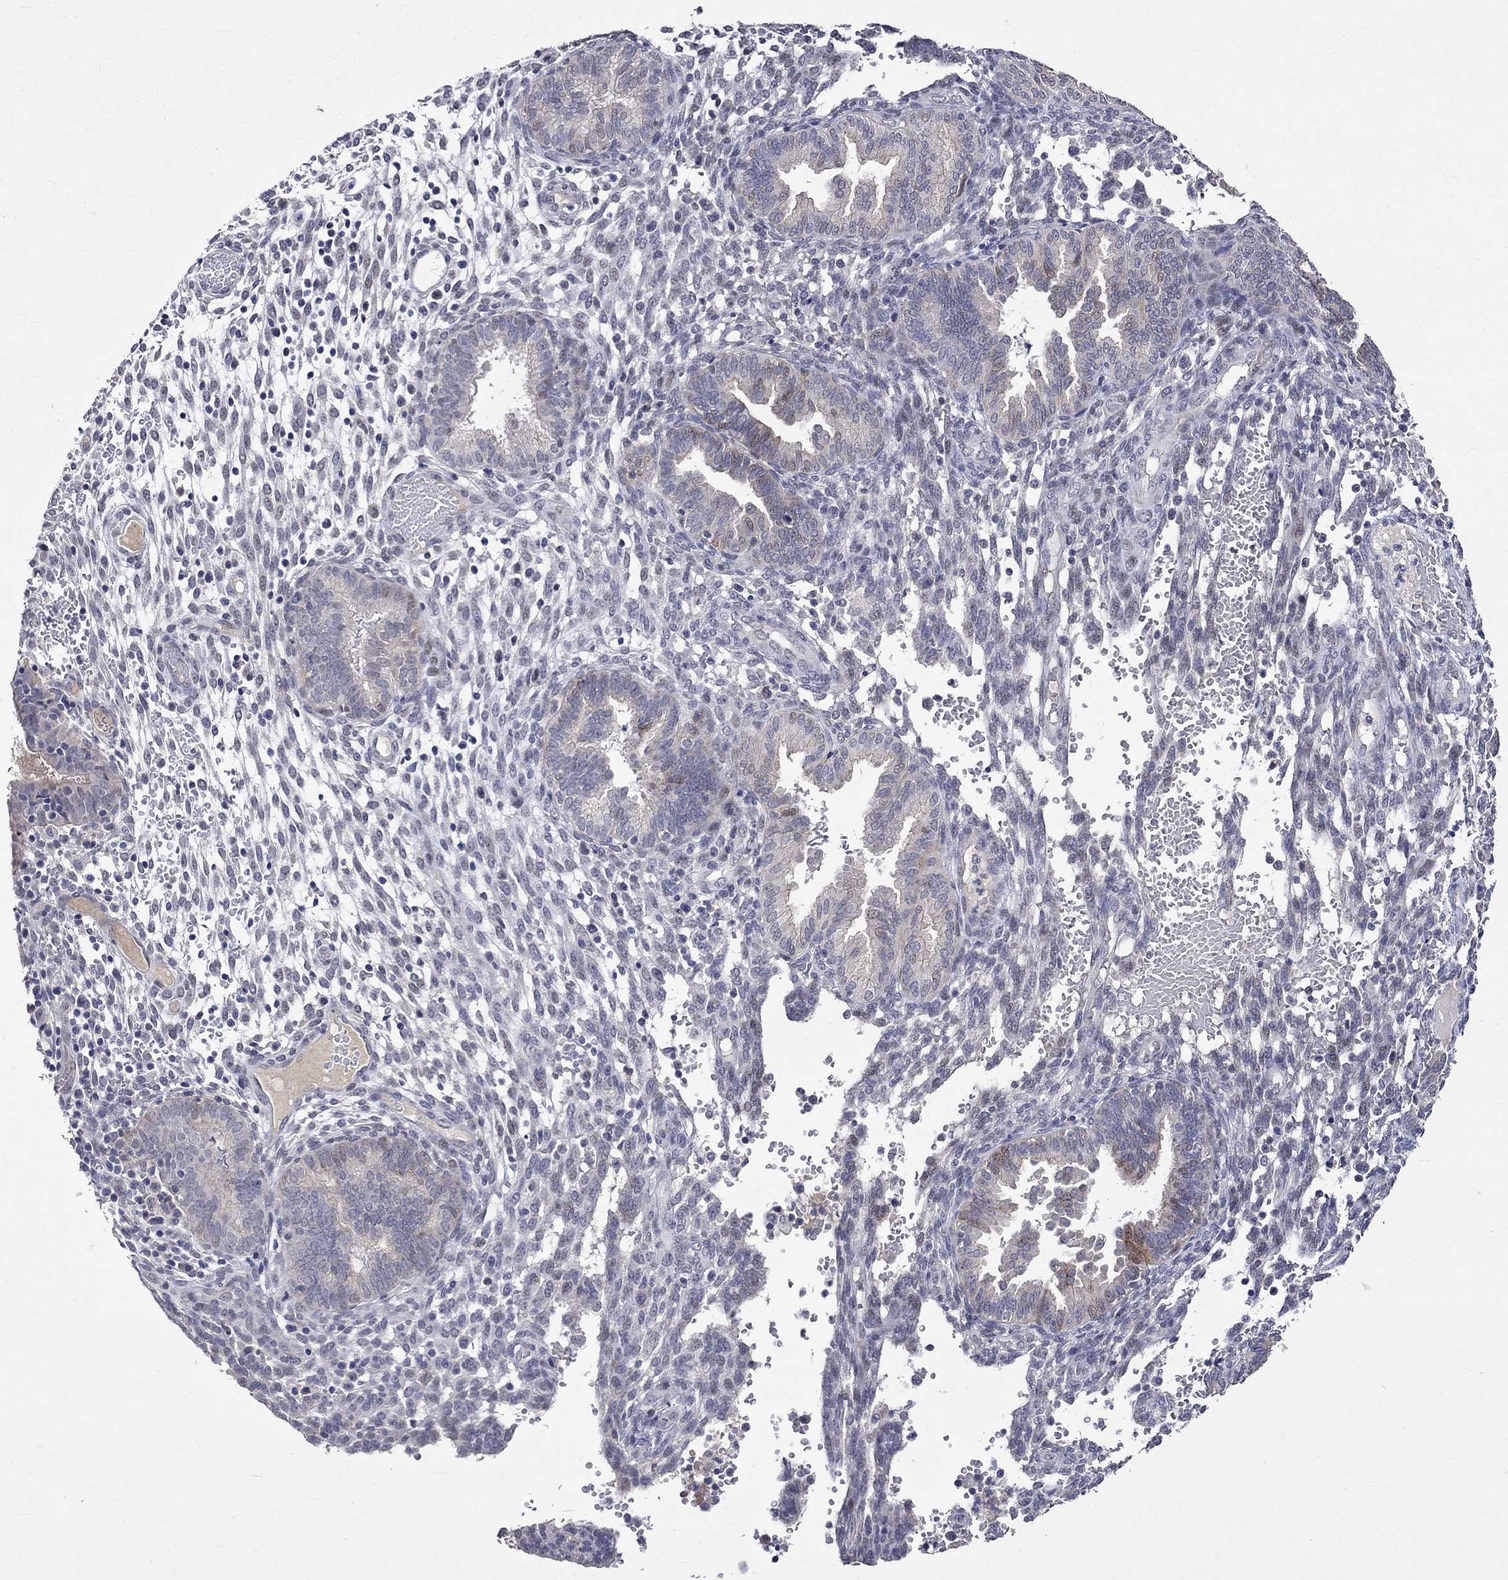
{"staining": {"intensity": "negative", "quantity": "none", "location": "none"}, "tissue": "endometrium", "cell_type": "Cells in endometrial stroma", "image_type": "normal", "snomed": [{"axis": "morphology", "description": "Normal tissue, NOS"}, {"axis": "topography", "description": "Endometrium"}], "caption": "Immunohistochemistry photomicrograph of unremarkable endometrium stained for a protein (brown), which demonstrates no positivity in cells in endometrial stroma.", "gene": "DDX3Y", "patient": {"sex": "female", "age": 42}}